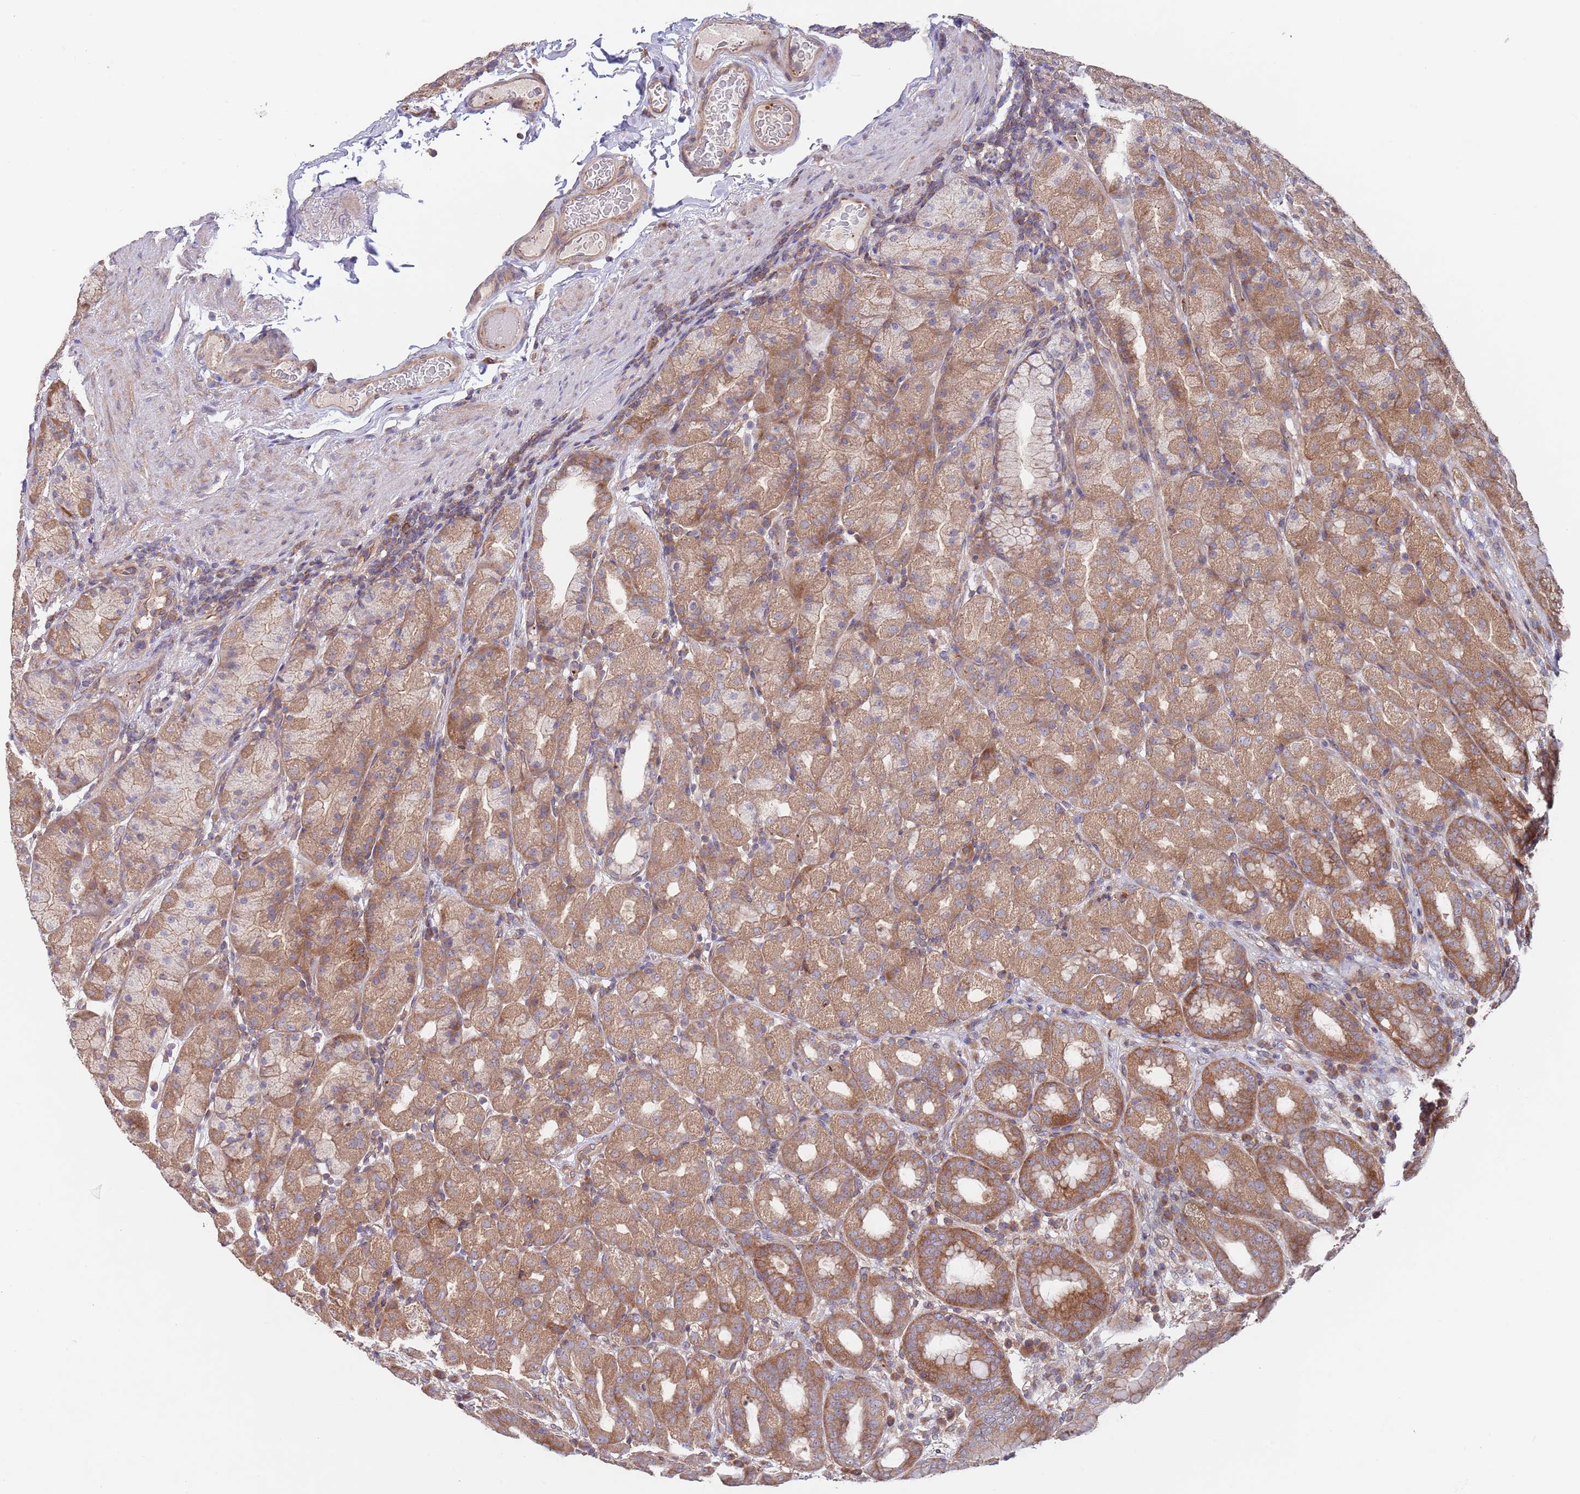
{"staining": {"intensity": "moderate", "quantity": ">75%", "location": "cytoplasmic/membranous"}, "tissue": "stomach", "cell_type": "Glandular cells", "image_type": "normal", "snomed": [{"axis": "morphology", "description": "Normal tissue, NOS"}, {"axis": "topography", "description": "Stomach, upper"}, {"axis": "topography", "description": "Stomach"}], "caption": "Immunohistochemistry (IHC) micrograph of normal stomach: human stomach stained using IHC shows medium levels of moderate protein expression localized specifically in the cytoplasmic/membranous of glandular cells, appearing as a cytoplasmic/membranous brown color.", "gene": "RNF19B", "patient": {"sex": "male", "age": 68}}